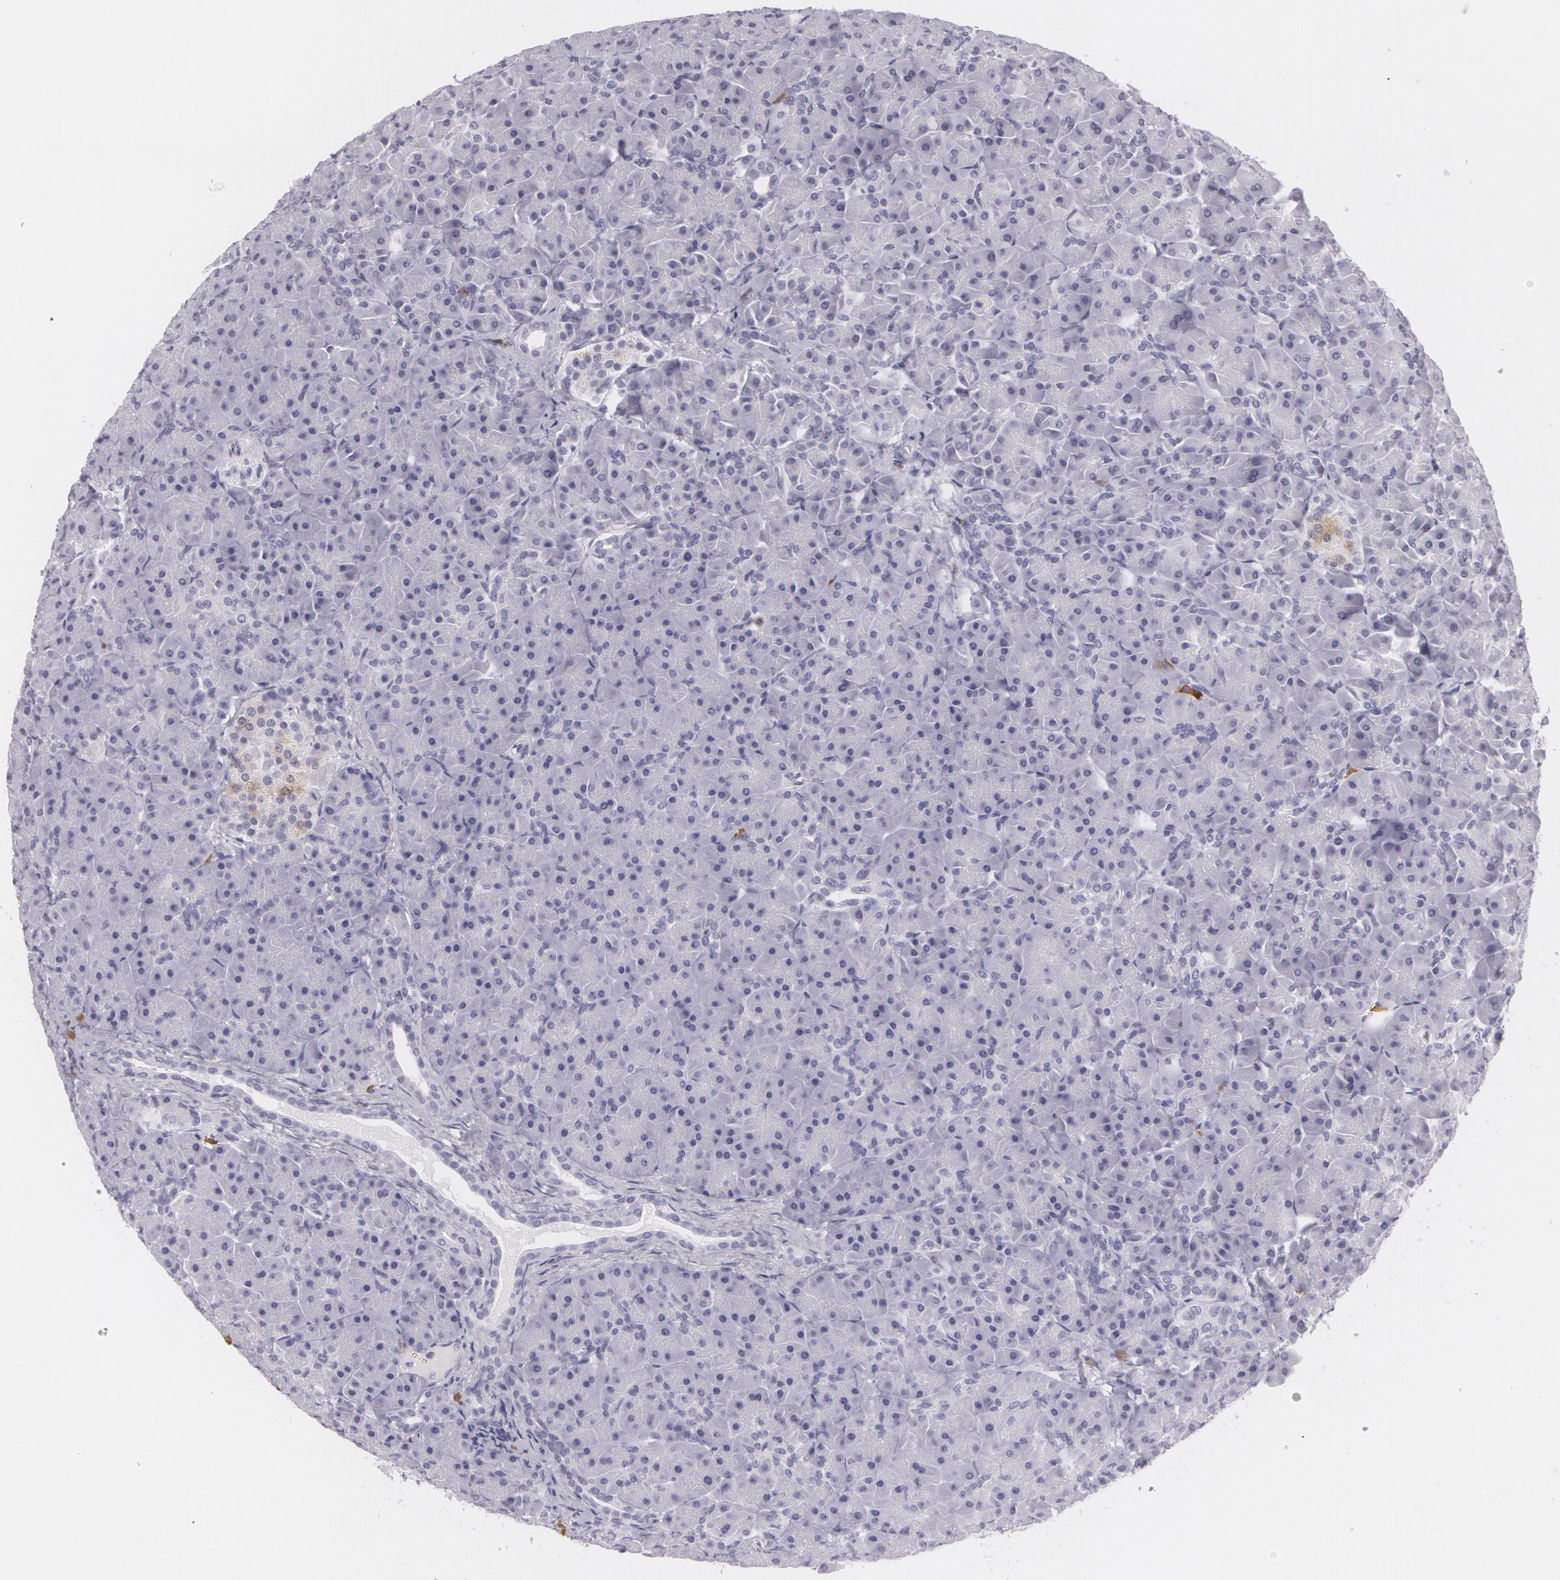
{"staining": {"intensity": "negative", "quantity": "none", "location": "none"}, "tissue": "pancreas", "cell_type": "Exocrine glandular cells", "image_type": "normal", "snomed": [{"axis": "morphology", "description": "Normal tissue, NOS"}, {"axis": "topography", "description": "Pancreas"}], "caption": "Image shows no significant protein staining in exocrine glandular cells of normal pancreas. Brightfield microscopy of immunohistochemistry stained with DAB (brown) and hematoxylin (blue), captured at high magnification.", "gene": "MAP2", "patient": {"sex": "male", "age": 66}}